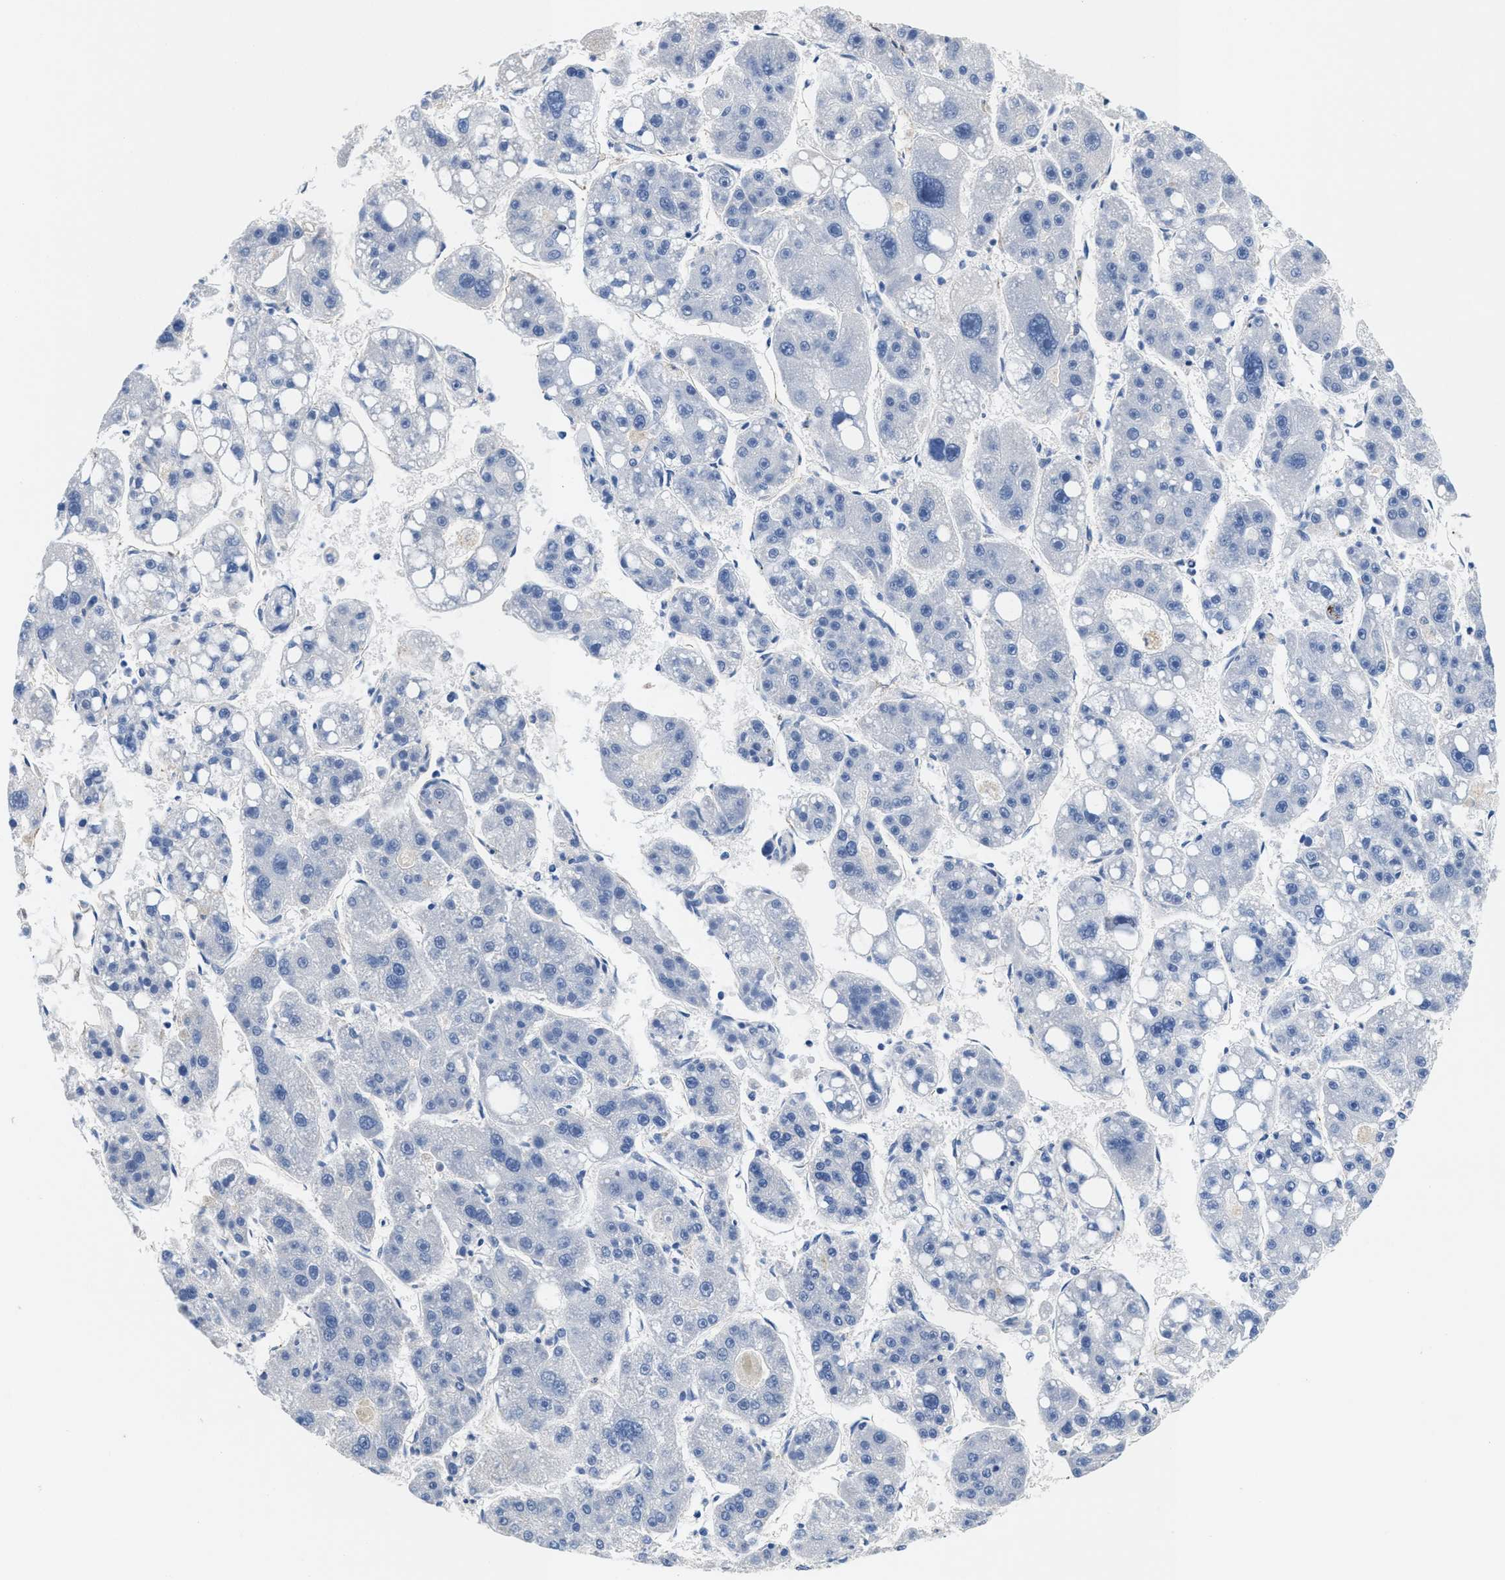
{"staining": {"intensity": "negative", "quantity": "none", "location": "none"}, "tissue": "liver cancer", "cell_type": "Tumor cells", "image_type": "cancer", "snomed": [{"axis": "morphology", "description": "Carcinoma, Hepatocellular, NOS"}, {"axis": "topography", "description": "Liver"}], "caption": "Image shows no protein positivity in tumor cells of liver cancer tissue. (Stains: DAB (3,3'-diaminobenzidine) immunohistochemistry with hematoxylin counter stain, Microscopy: brightfield microscopy at high magnification).", "gene": "SLFN13", "patient": {"sex": "female", "age": 61}}